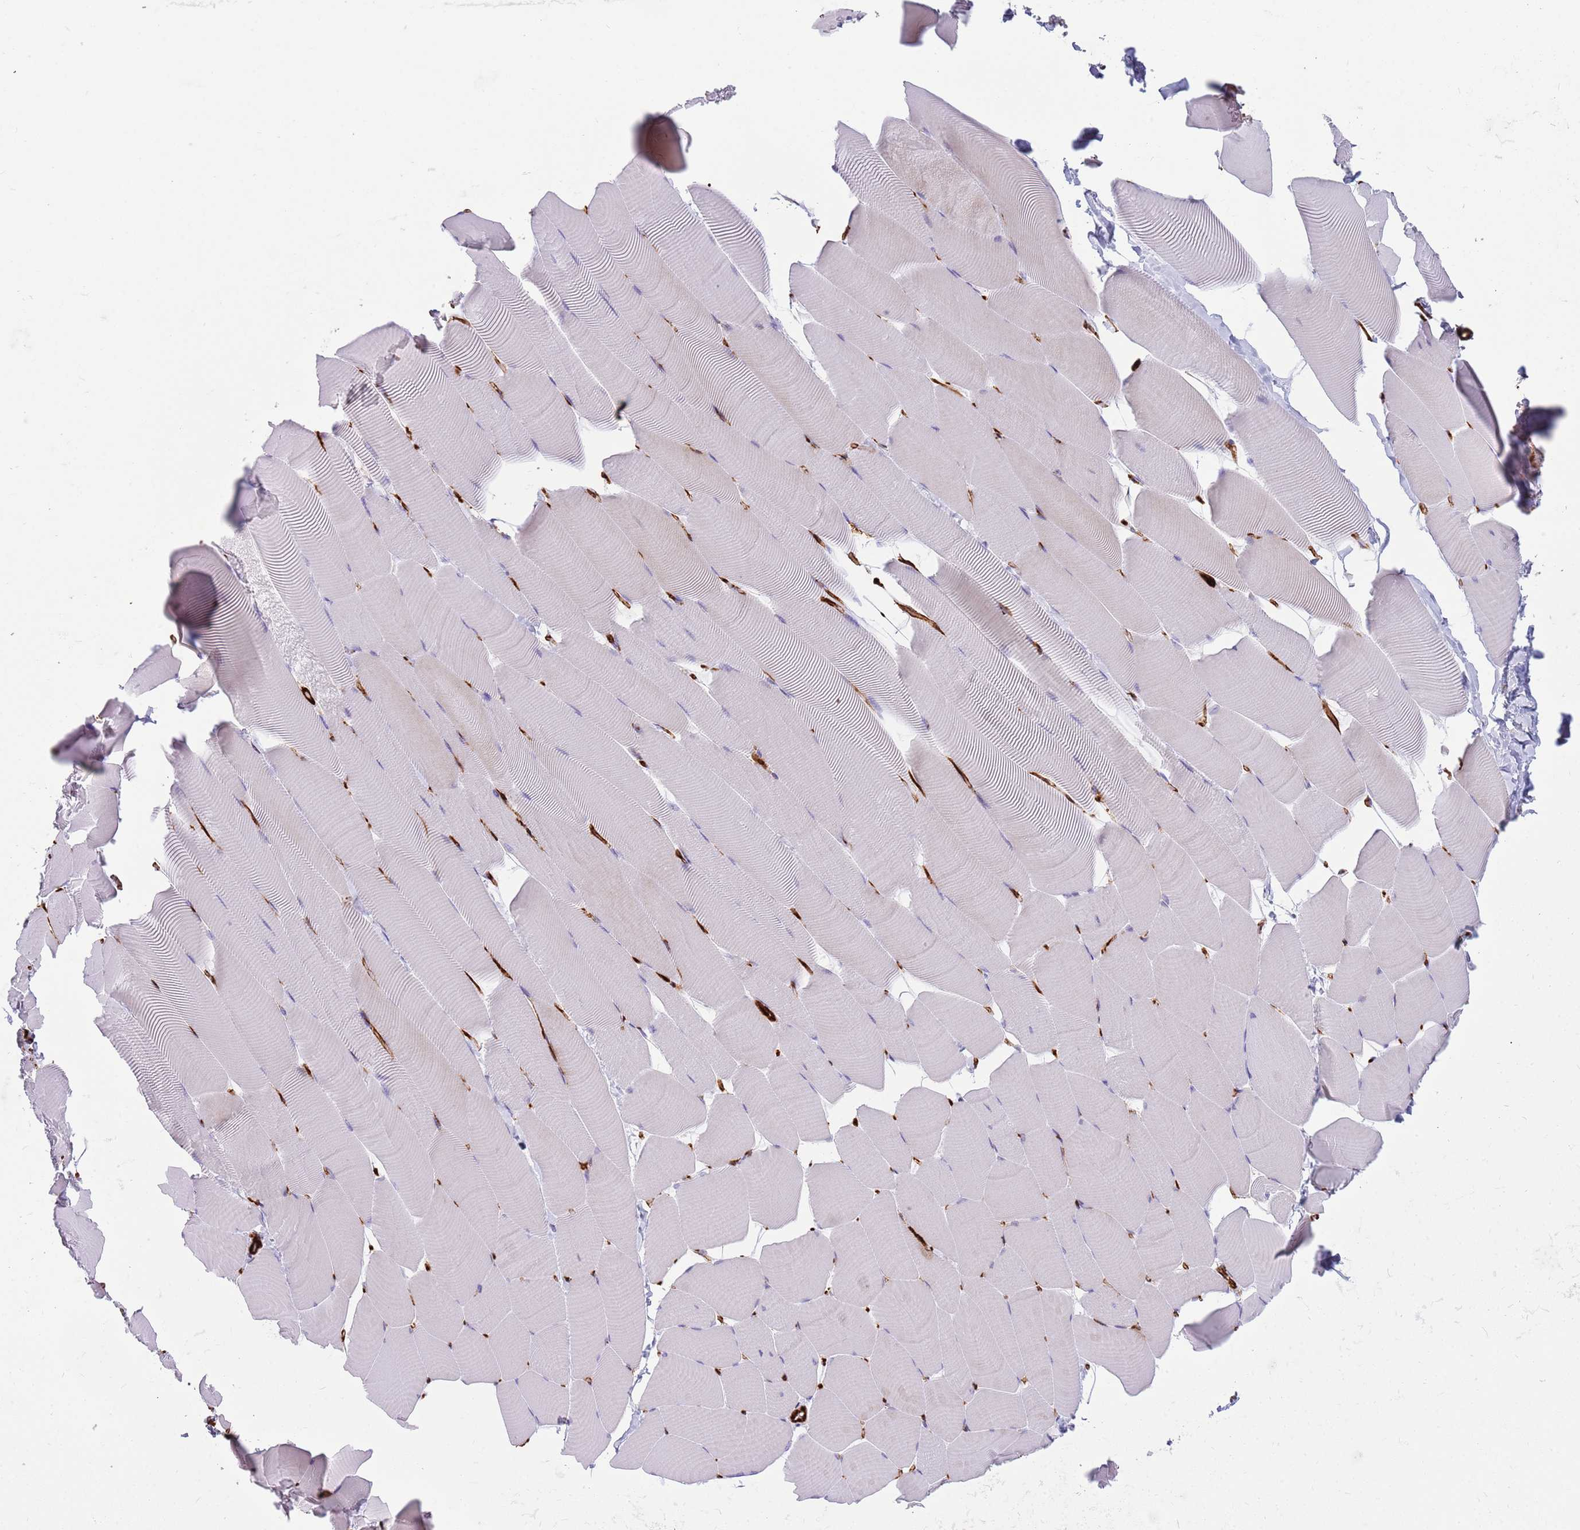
{"staining": {"intensity": "negative", "quantity": "none", "location": "none"}, "tissue": "skeletal muscle", "cell_type": "Myocytes", "image_type": "normal", "snomed": [{"axis": "morphology", "description": "Normal tissue, NOS"}, {"axis": "topography", "description": "Skeletal muscle"}], "caption": "DAB immunohistochemical staining of normal human skeletal muscle reveals no significant positivity in myocytes. (DAB (3,3'-diaminobenzidine) immunohistochemistry (IHC), high magnification).", "gene": "KBTBD6", "patient": {"sex": "male", "age": 25}}